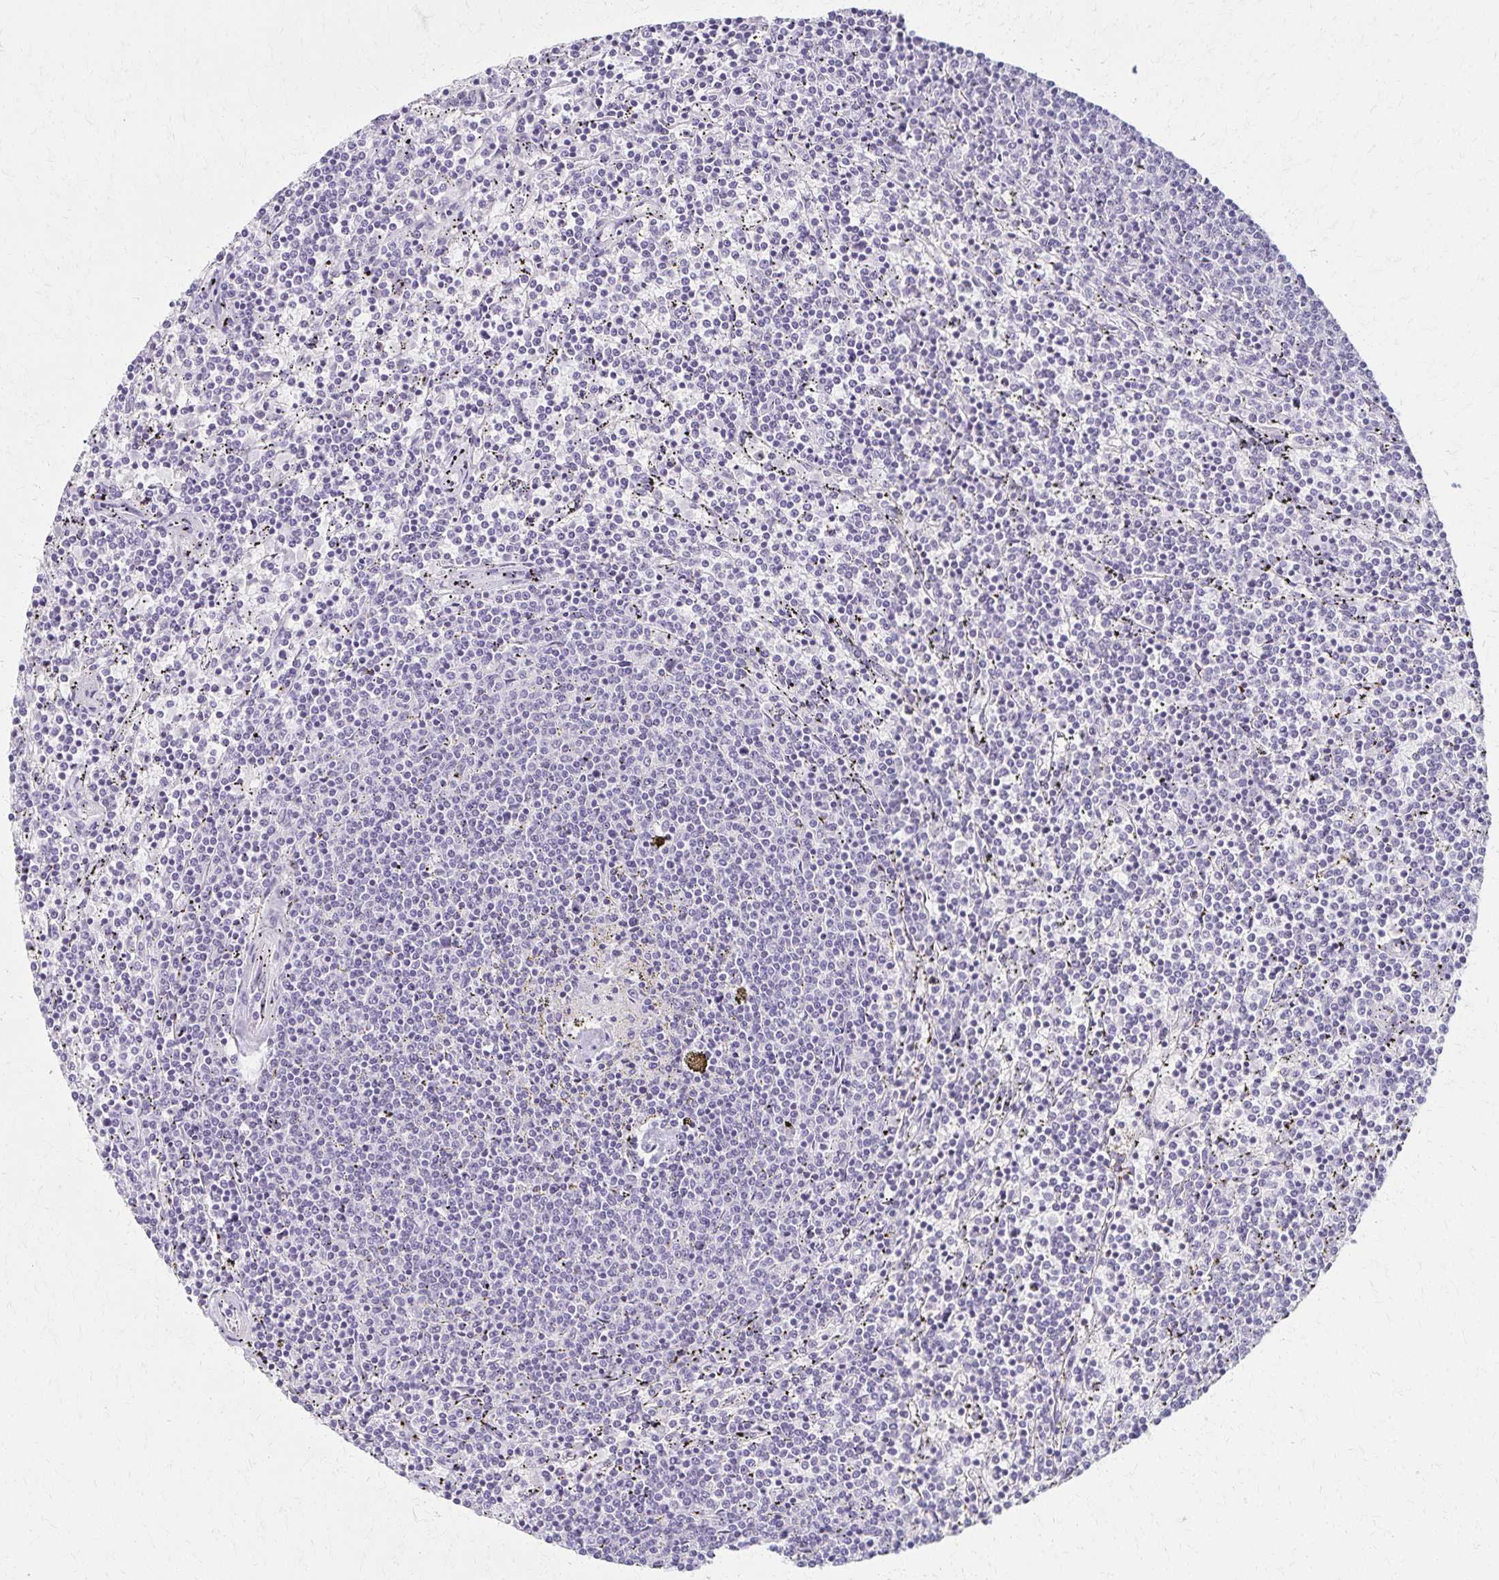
{"staining": {"intensity": "negative", "quantity": "none", "location": "none"}, "tissue": "lymphoma", "cell_type": "Tumor cells", "image_type": "cancer", "snomed": [{"axis": "morphology", "description": "Malignant lymphoma, non-Hodgkin's type, Low grade"}, {"axis": "topography", "description": "Spleen"}], "caption": "An IHC photomicrograph of lymphoma is shown. There is no staining in tumor cells of lymphoma.", "gene": "MORC4", "patient": {"sex": "female", "age": 50}}